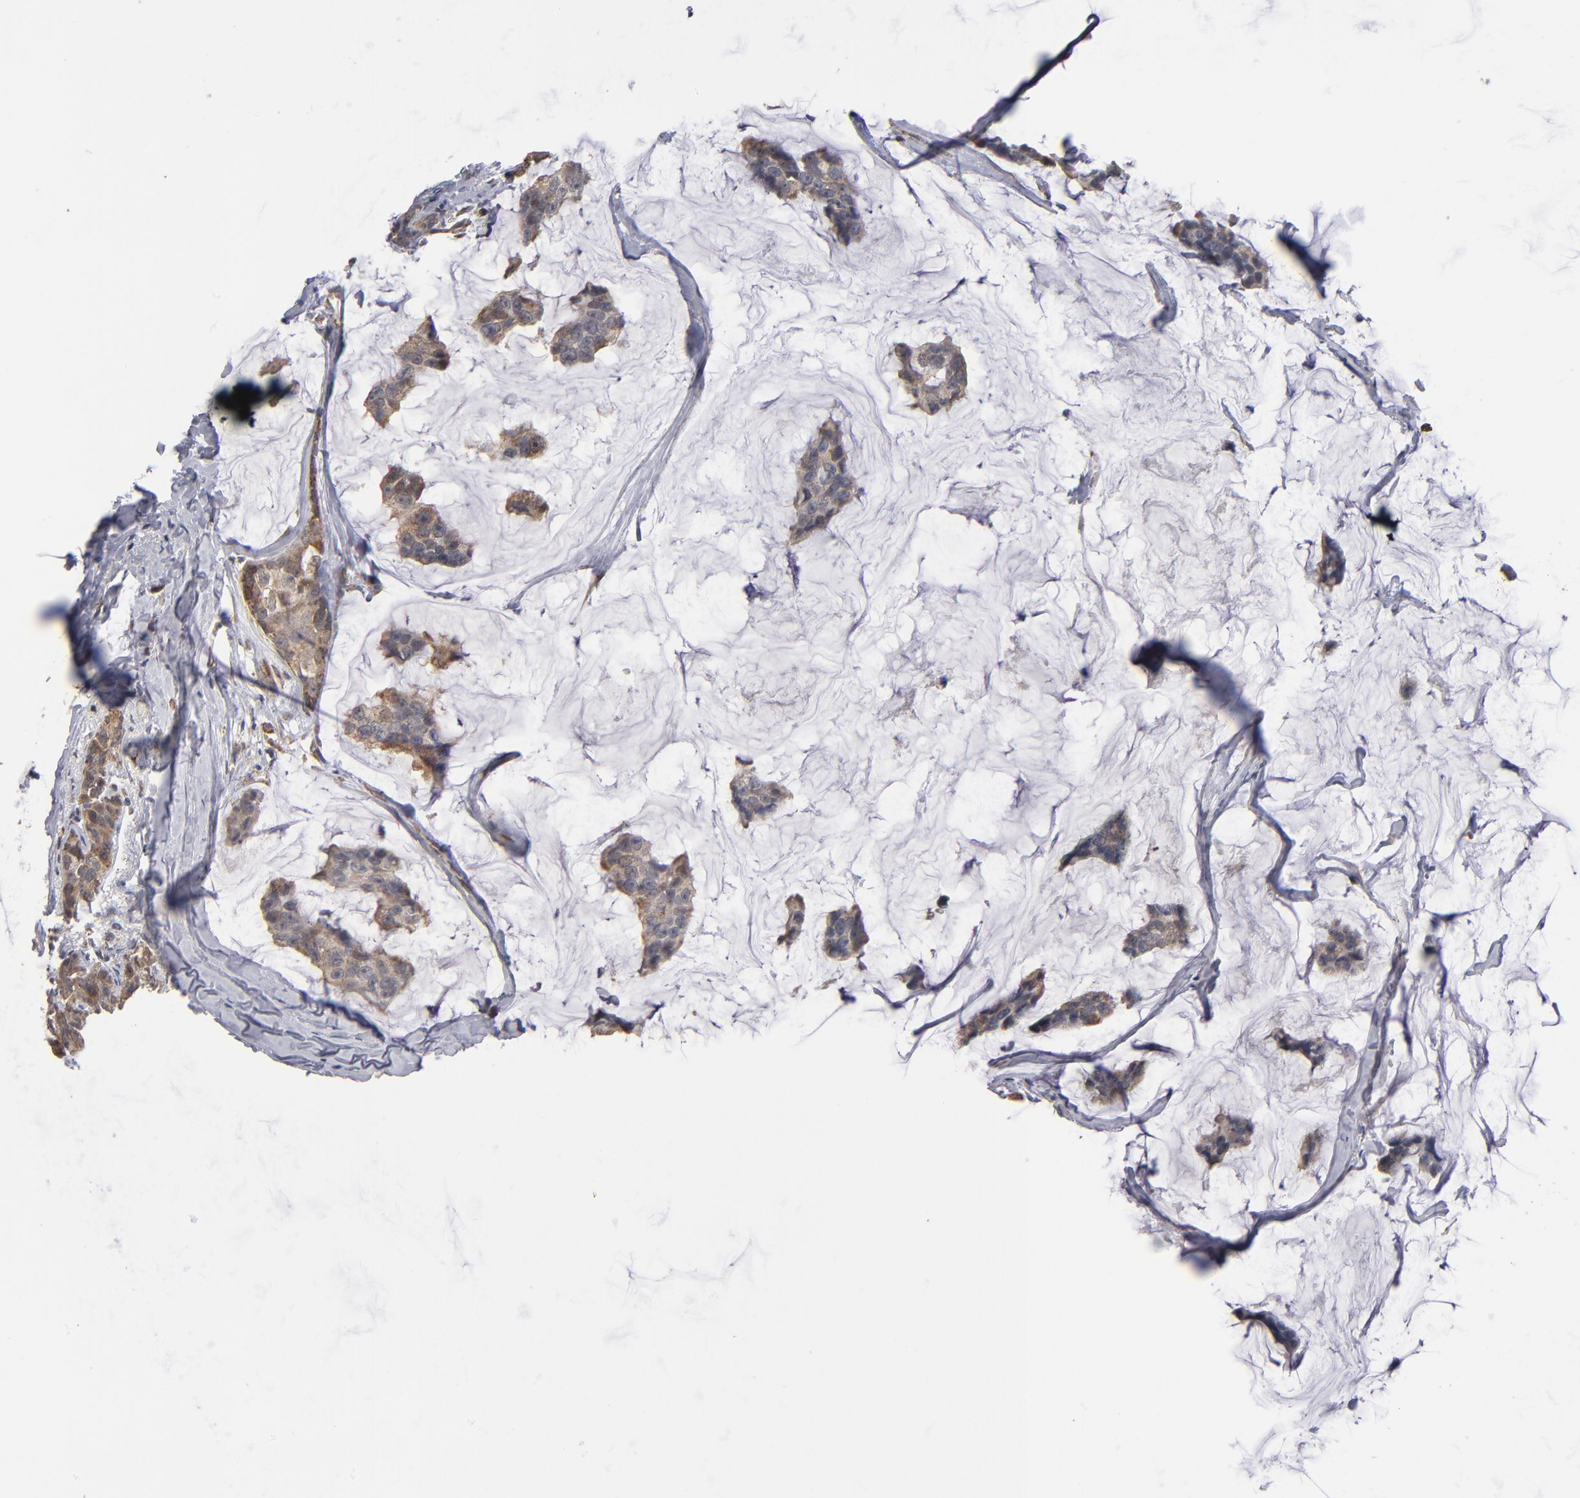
{"staining": {"intensity": "moderate", "quantity": ">75%", "location": "cytoplasmic/membranous"}, "tissue": "breast cancer", "cell_type": "Tumor cells", "image_type": "cancer", "snomed": [{"axis": "morphology", "description": "Normal tissue, NOS"}, {"axis": "morphology", "description": "Duct carcinoma"}, {"axis": "topography", "description": "Breast"}], "caption": "Immunohistochemical staining of human intraductal carcinoma (breast) shows medium levels of moderate cytoplasmic/membranous protein positivity in about >75% of tumor cells.", "gene": "MIPOL1", "patient": {"sex": "female", "age": 50}}